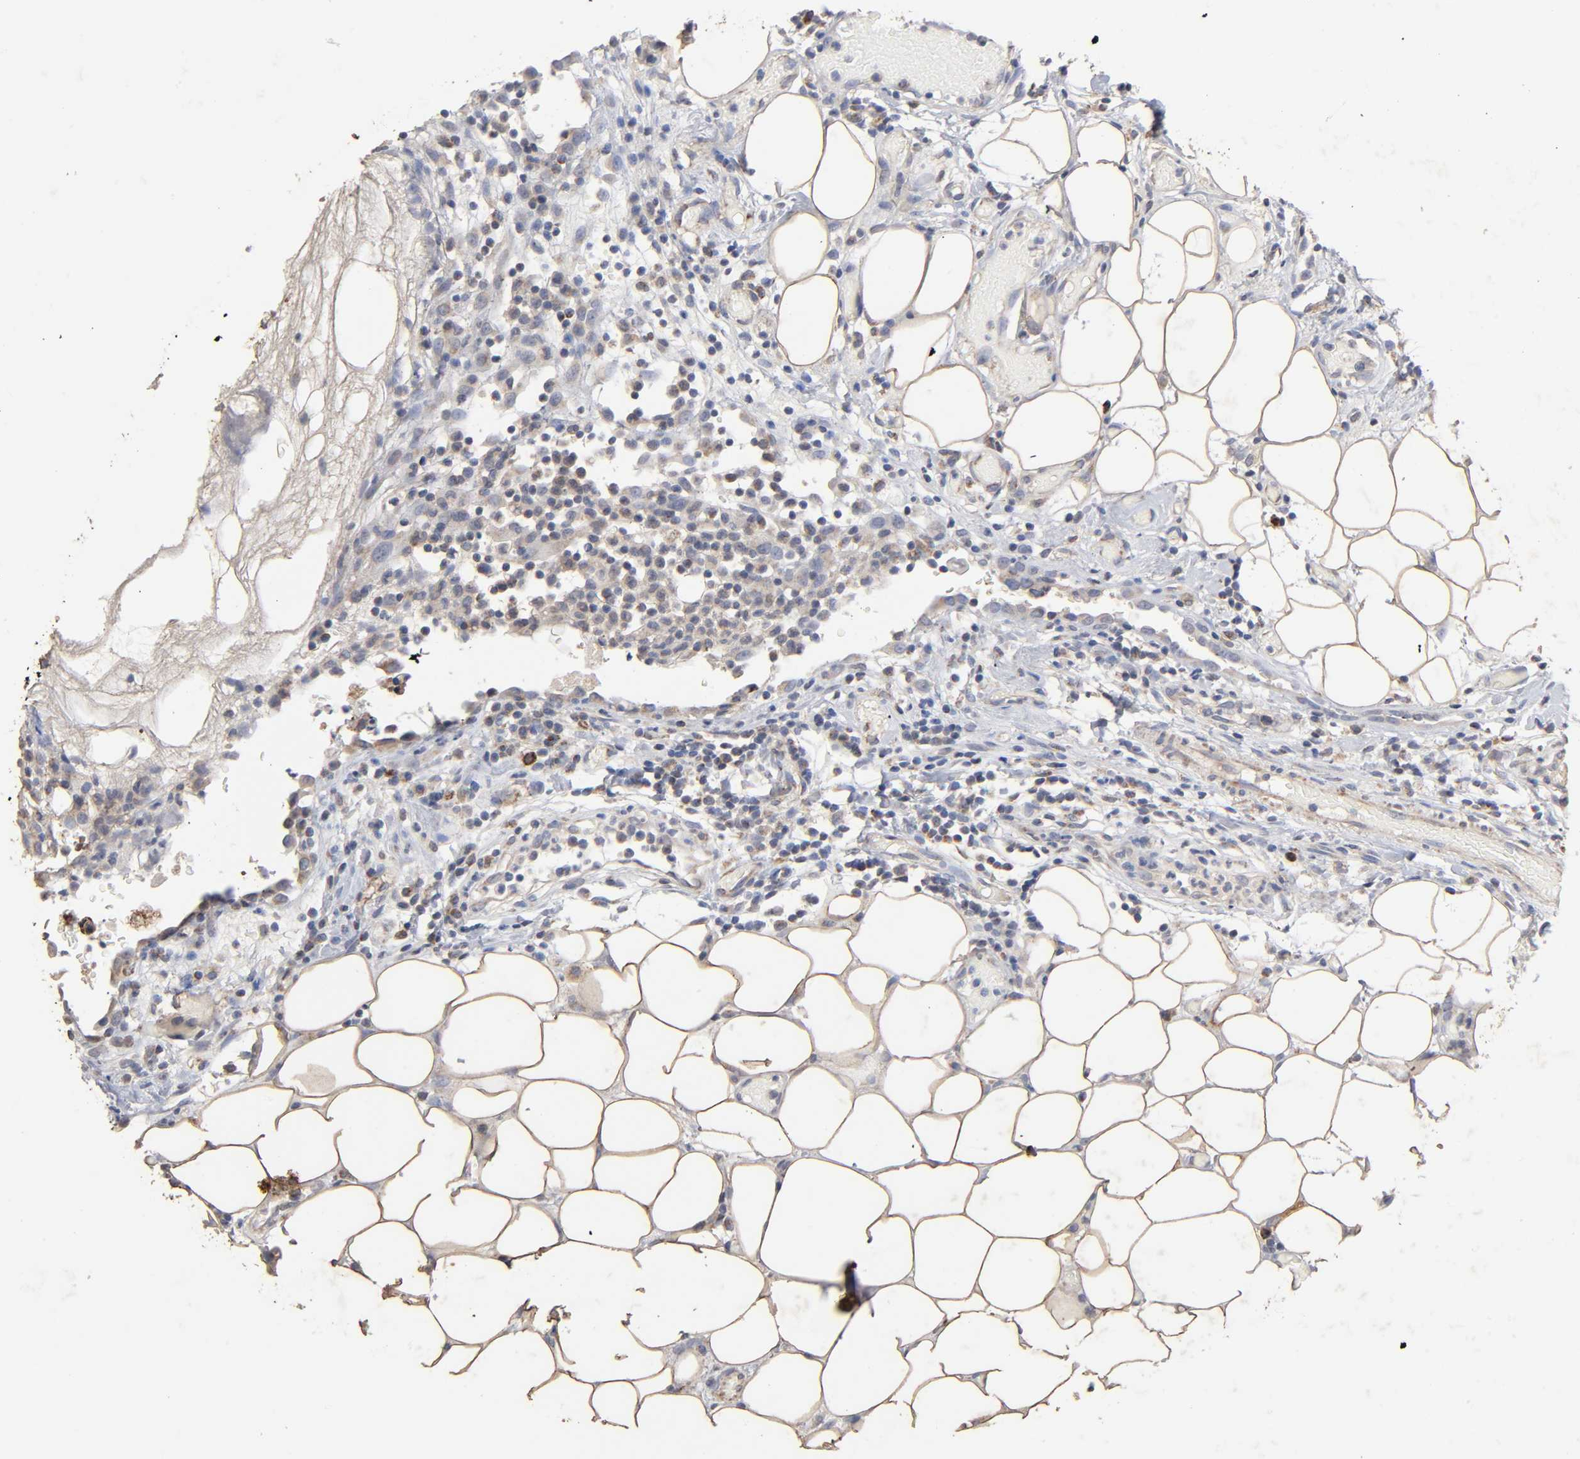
{"staining": {"intensity": "moderate", "quantity": "25%-75%", "location": "cytoplasmic/membranous"}, "tissue": "colorectal cancer", "cell_type": "Tumor cells", "image_type": "cancer", "snomed": [{"axis": "morphology", "description": "Adenocarcinoma, NOS"}, {"axis": "topography", "description": "Colon"}], "caption": "A medium amount of moderate cytoplasmic/membranous staining is identified in approximately 25%-75% of tumor cells in colorectal cancer tissue. (DAB = brown stain, brightfield microscopy at high magnification).", "gene": "CYCS", "patient": {"sex": "female", "age": 86}}